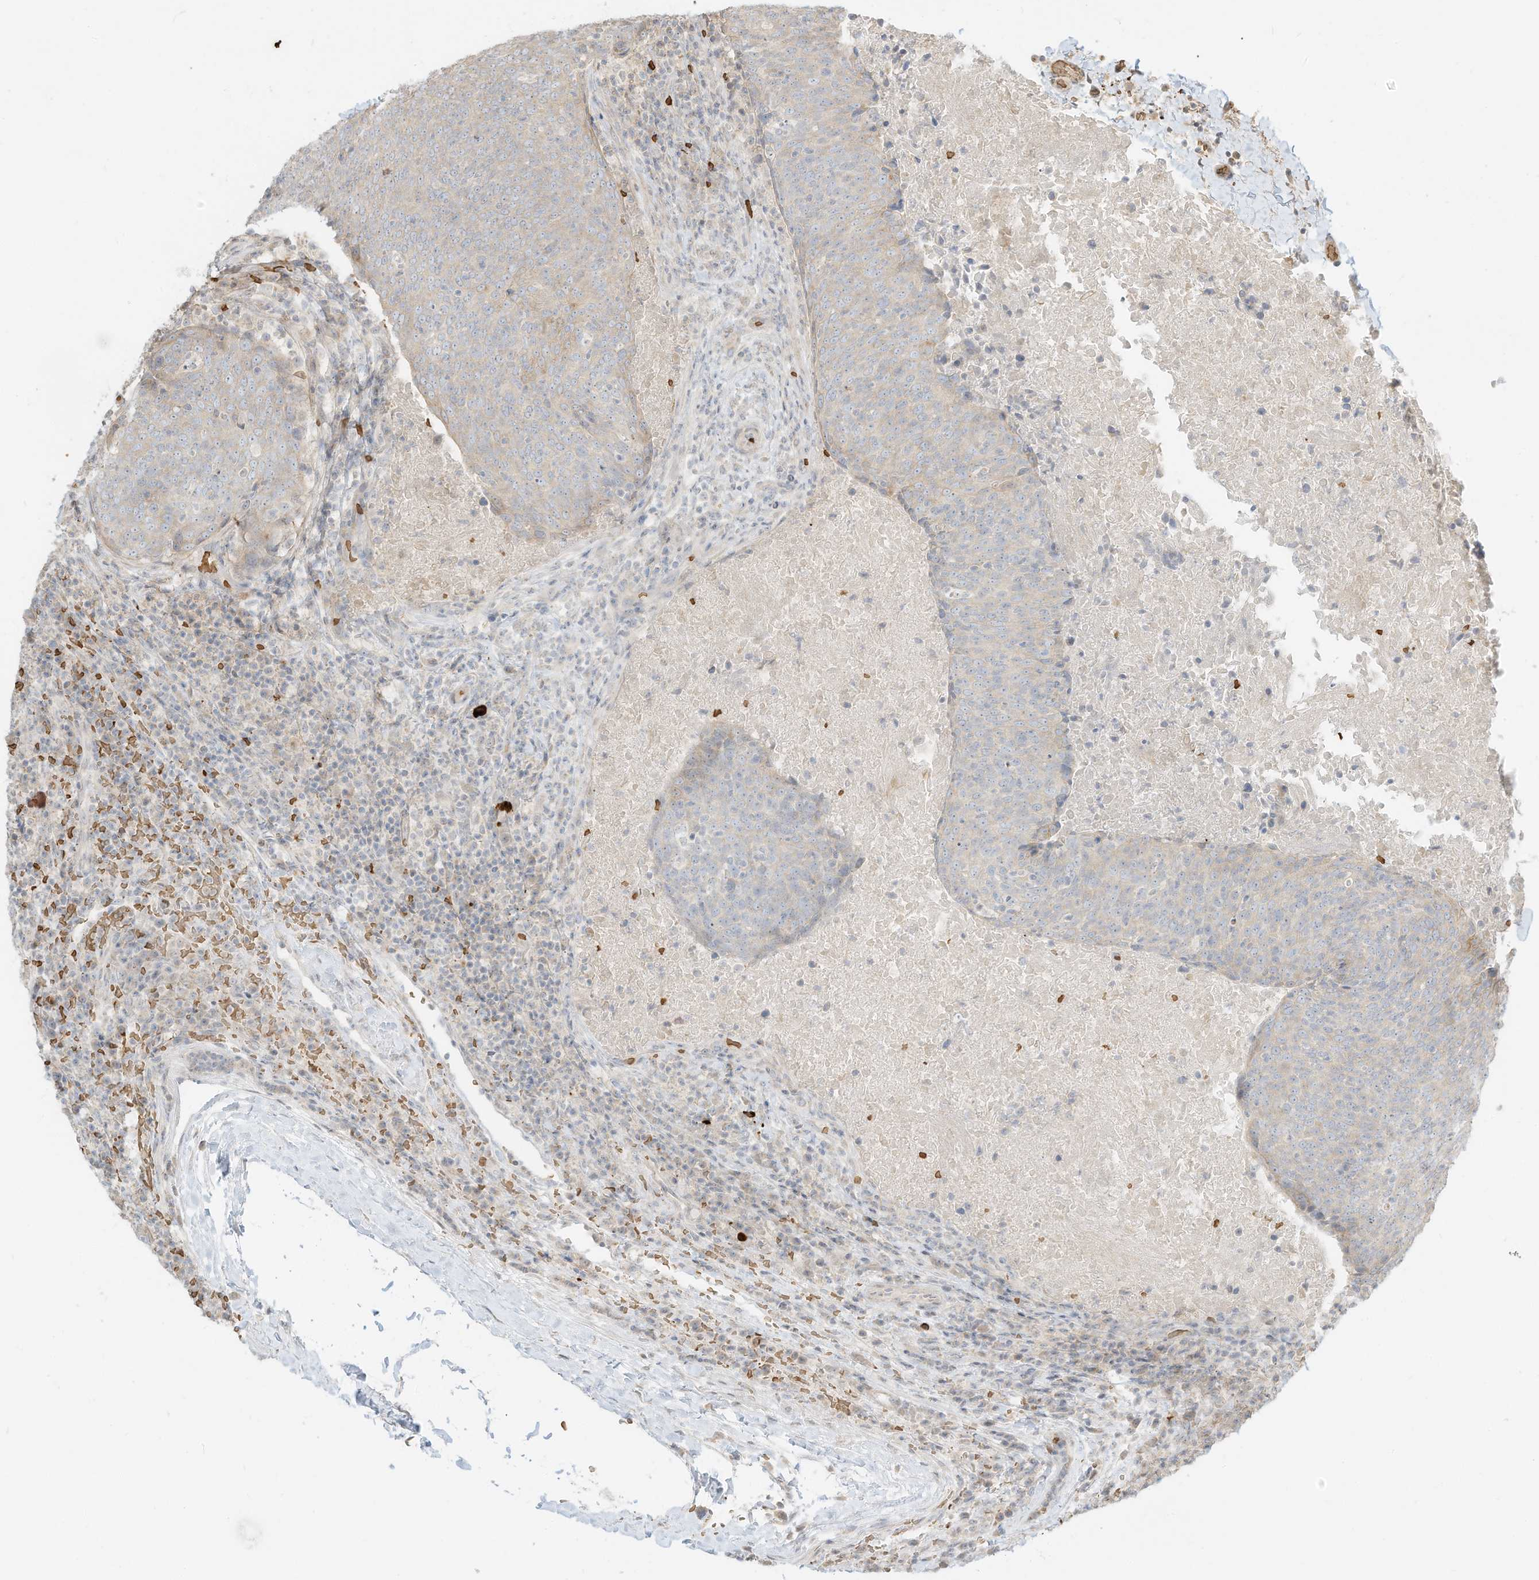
{"staining": {"intensity": "weak", "quantity": "<25%", "location": "cytoplasmic/membranous"}, "tissue": "head and neck cancer", "cell_type": "Tumor cells", "image_type": "cancer", "snomed": [{"axis": "morphology", "description": "Squamous cell carcinoma, NOS"}, {"axis": "morphology", "description": "Squamous cell carcinoma, metastatic, NOS"}, {"axis": "topography", "description": "Lymph node"}, {"axis": "topography", "description": "Head-Neck"}], "caption": "Immunohistochemistry (IHC) photomicrograph of head and neck cancer (squamous cell carcinoma) stained for a protein (brown), which displays no positivity in tumor cells.", "gene": "OFD1", "patient": {"sex": "male", "age": 62}}